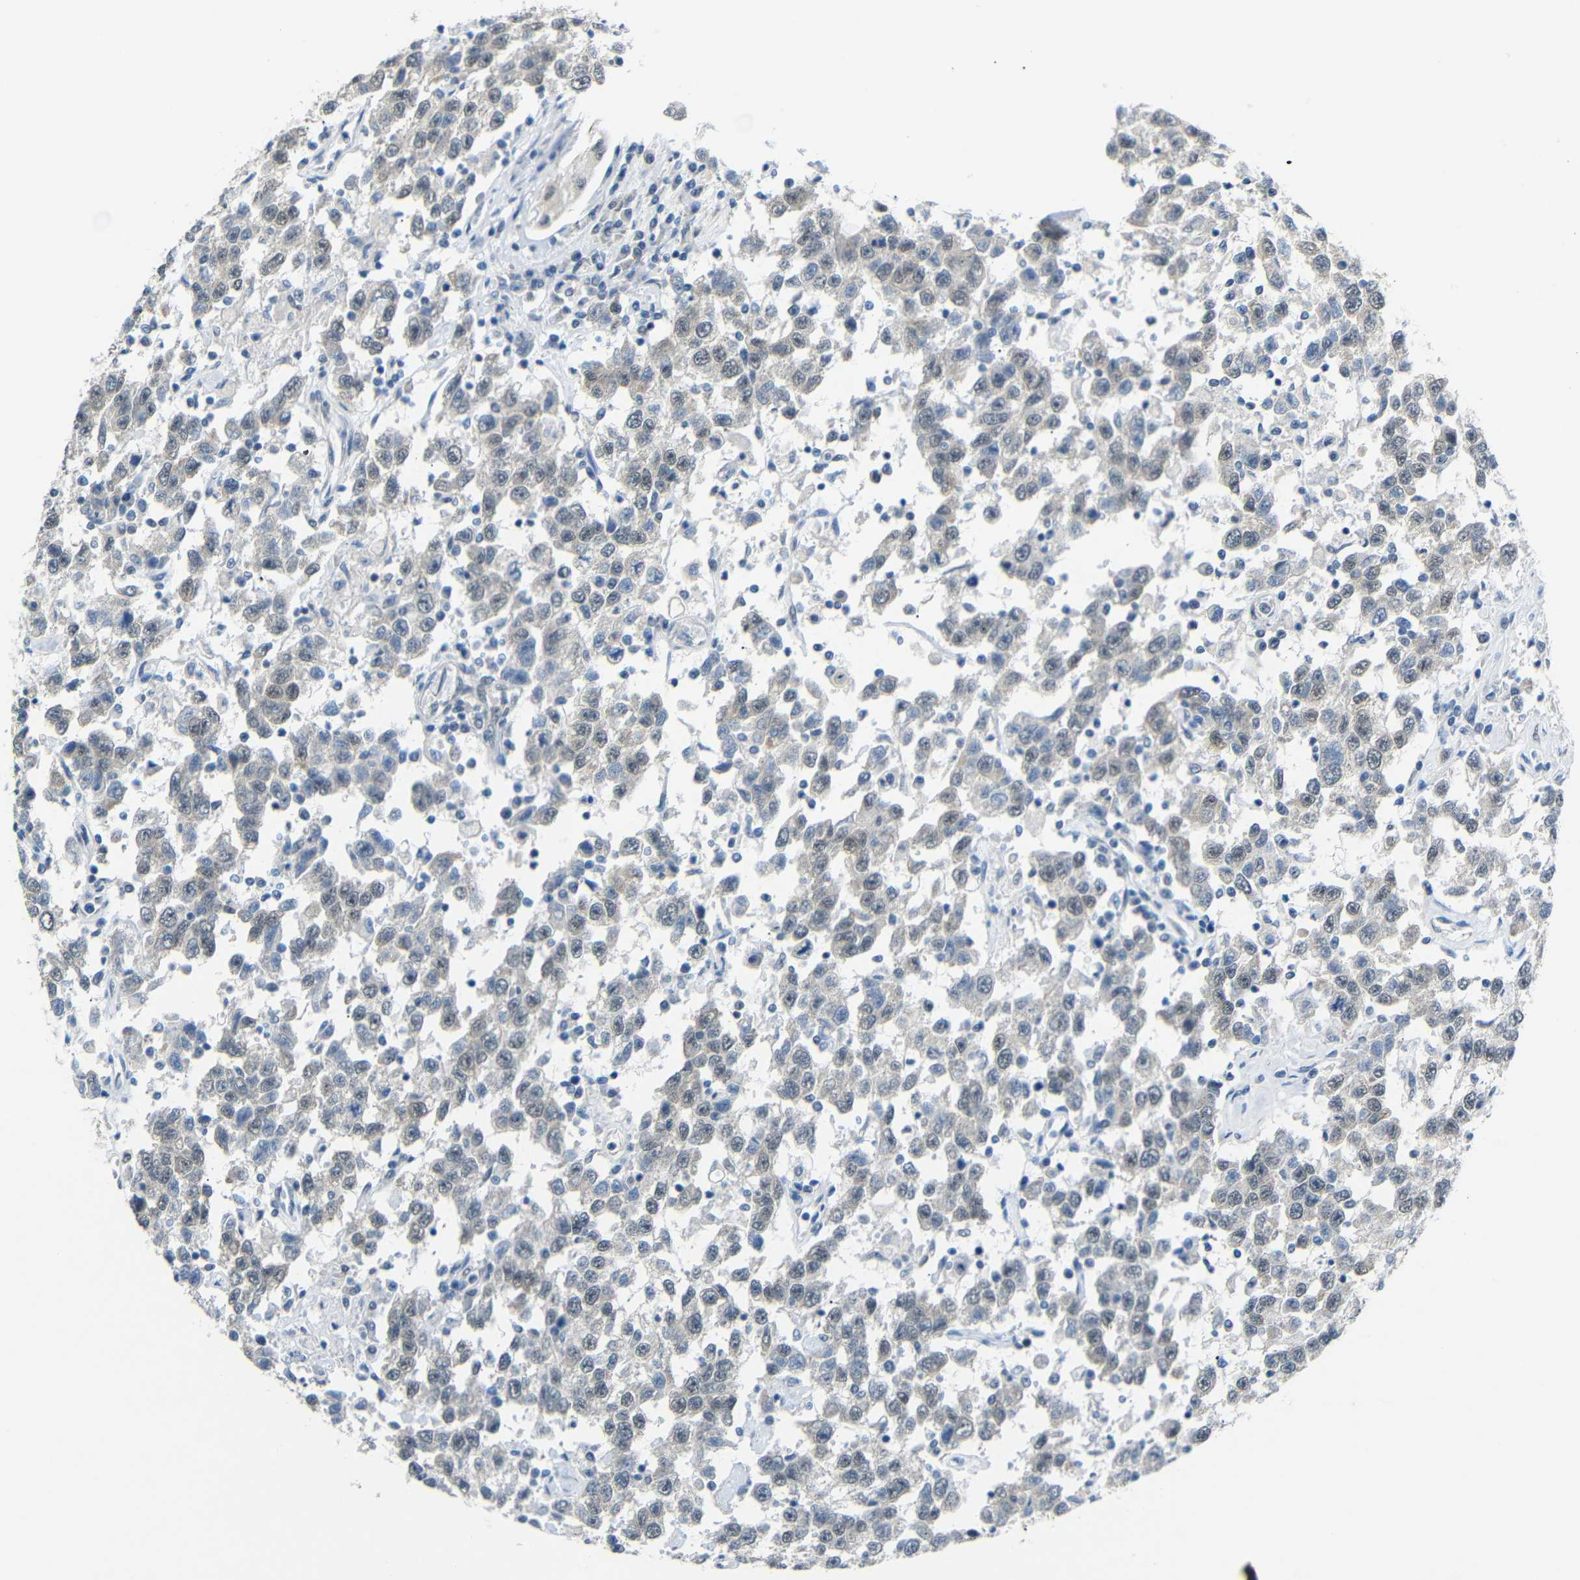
{"staining": {"intensity": "negative", "quantity": "none", "location": "none"}, "tissue": "testis cancer", "cell_type": "Tumor cells", "image_type": "cancer", "snomed": [{"axis": "morphology", "description": "Seminoma, NOS"}, {"axis": "topography", "description": "Testis"}], "caption": "IHC histopathology image of neoplastic tissue: testis seminoma stained with DAB shows no significant protein positivity in tumor cells. The staining was performed using DAB to visualize the protein expression in brown, while the nuclei were stained in blue with hematoxylin (Magnification: 20x).", "gene": "GPR158", "patient": {"sex": "male", "age": 41}}